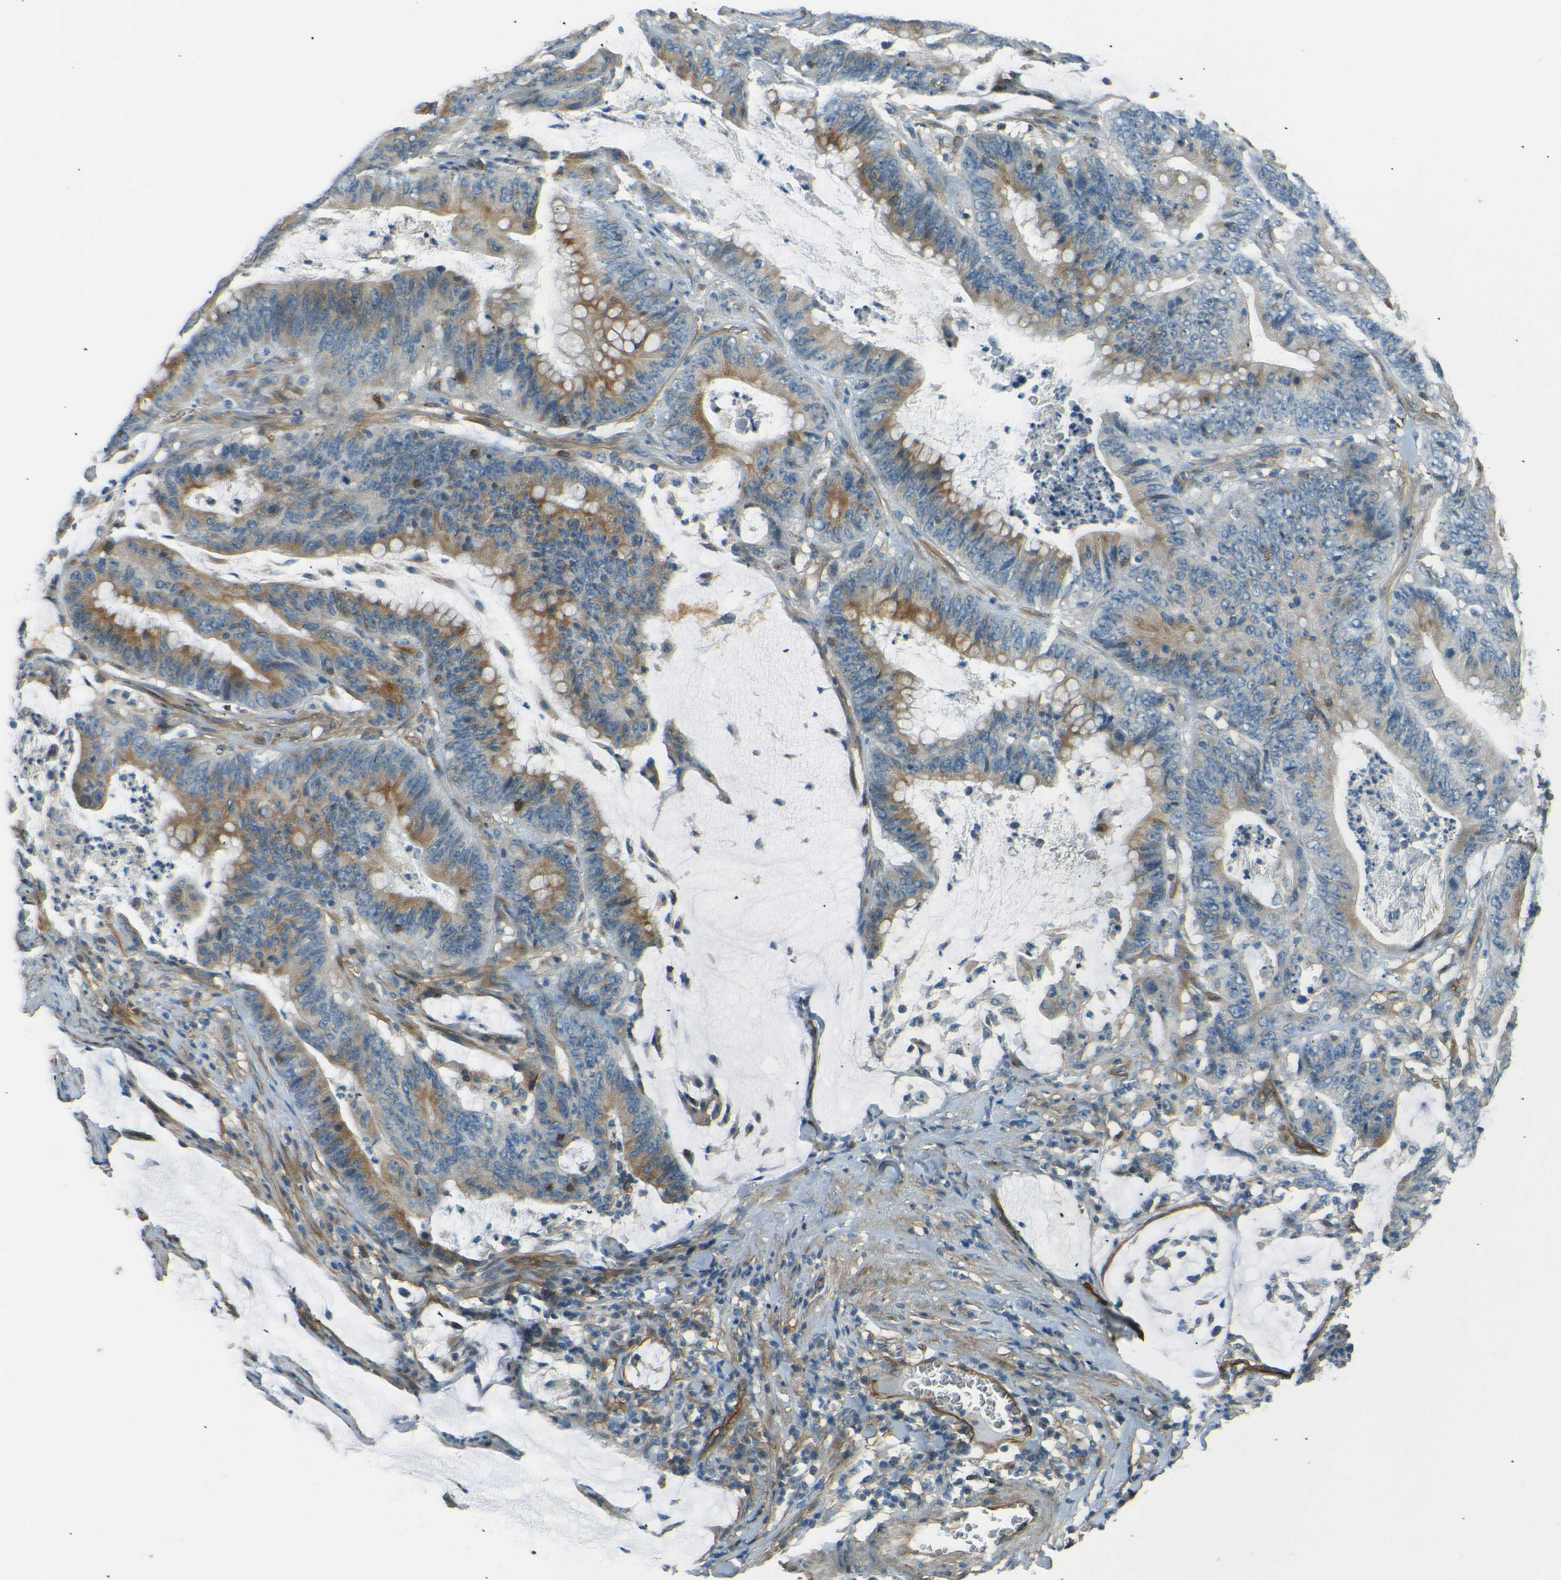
{"staining": {"intensity": "moderate", "quantity": "25%-75%", "location": "cytoplasmic/membranous"}, "tissue": "colorectal cancer", "cell_type": "Tumor cells", "image_type": "cancer", "snomed": [{"axis": "morphology", "description": "Adenocarcinoma, NOS"}, {"axis": "topography", "description": "Colon"}], "caption": "A brown stain highlights moderate cytoplasmic/membranous positivity of a protein in human adenocarcinoma (colorectal) tumor cells. (Brightfield microscopy of DAB IHC at high magnification).", "gene": "ENTPD1", "patient": {"sex": "male", "age": 45}}